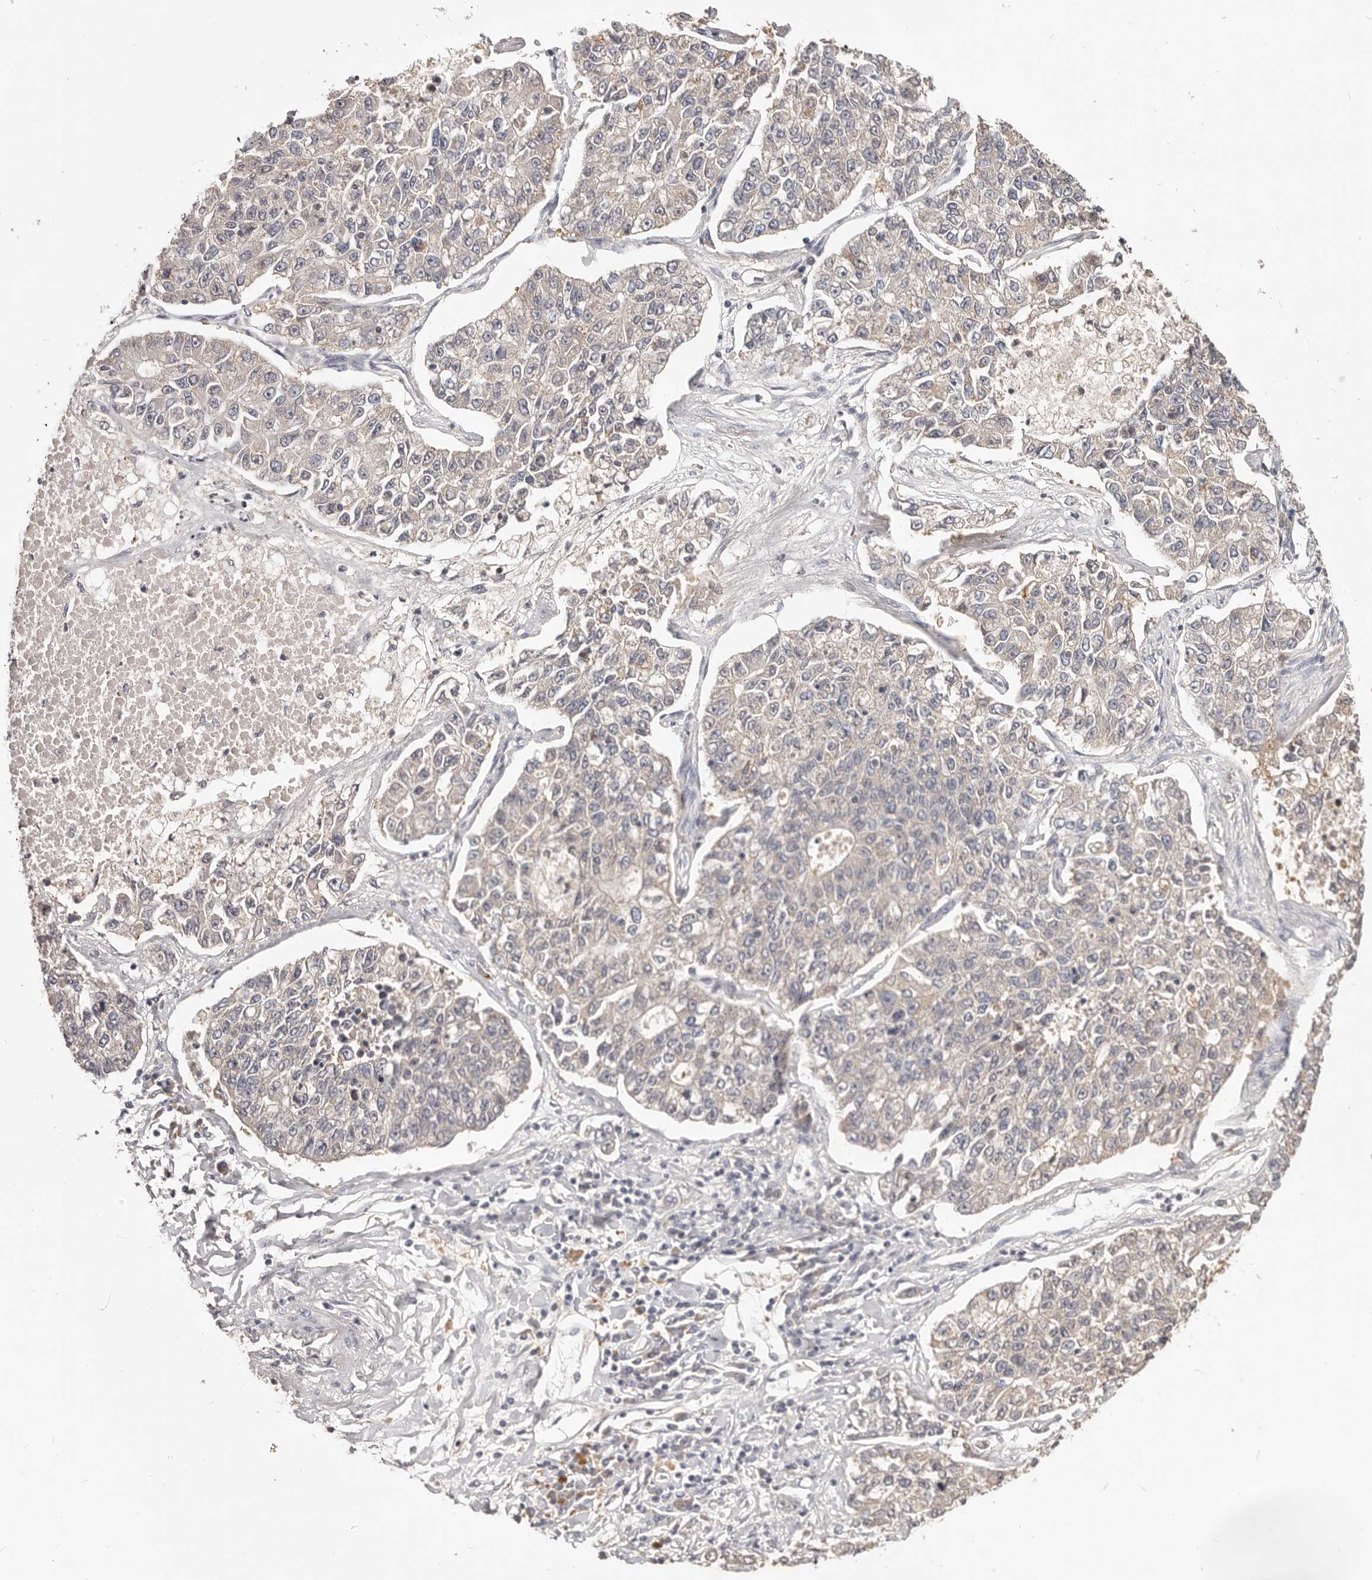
{"staining": {"intensity": "negative", "quantity": "none", "location": "none"}, "tissue": "lung cancer", "cell_type": "Tumor cells", "image_type": "cancer", "snomed": [{"axis": "morphology", "description": "Adenocarcinoma, NOS"}, {"axis": "topography", "description": "Lung"}], "caption": "This is an IHC photomicrograph of lung cancer. There is no staining in tumor cells.", "gene": "TSPAN13", "patient": {"sex": "male", "age": 49}}